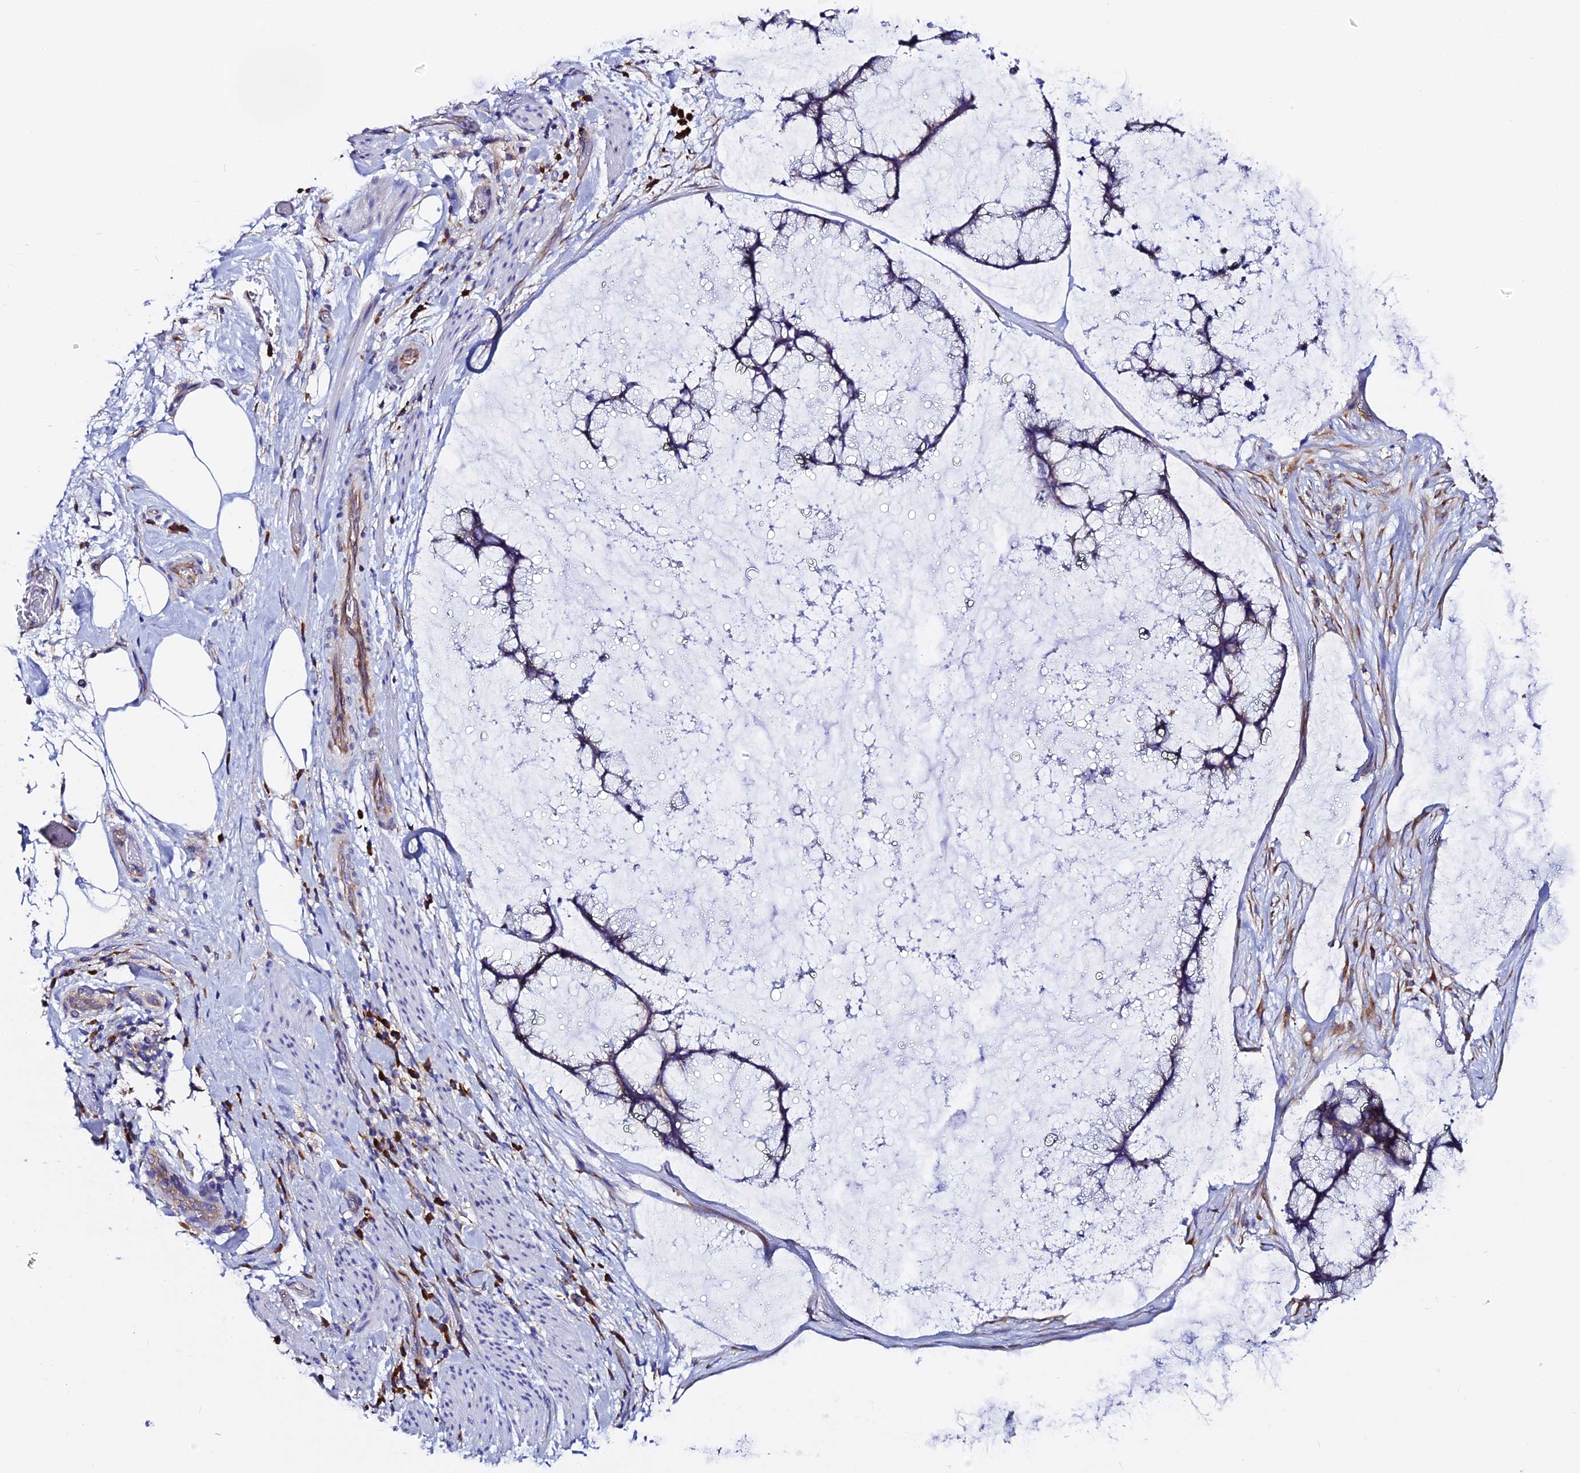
{"staining": {"intensity": "weak", "quantity": "<25%", "location": "cytoplasmic/membranous"}, "tissue": "ovarian cancer", "cell_type": "Tumor cells", "image_type": "cancer", "snomed": [{"axis": "morphology", "description": "Cystadenocarcinoma, mucinous, NOS"}, {"axis": "topography", "description": "Ovary"}], "caption": "Tumor cells show no significant staining in ovarian mucinous cystadenocarcinoma. The staining is performed using DAB (3,3'-diaminobenzidine) brown chromogen with nuclei counter-stained in using hematoxylin.", "gene": "EEF1G", "patient": {"sex": "female", "age": 42}}